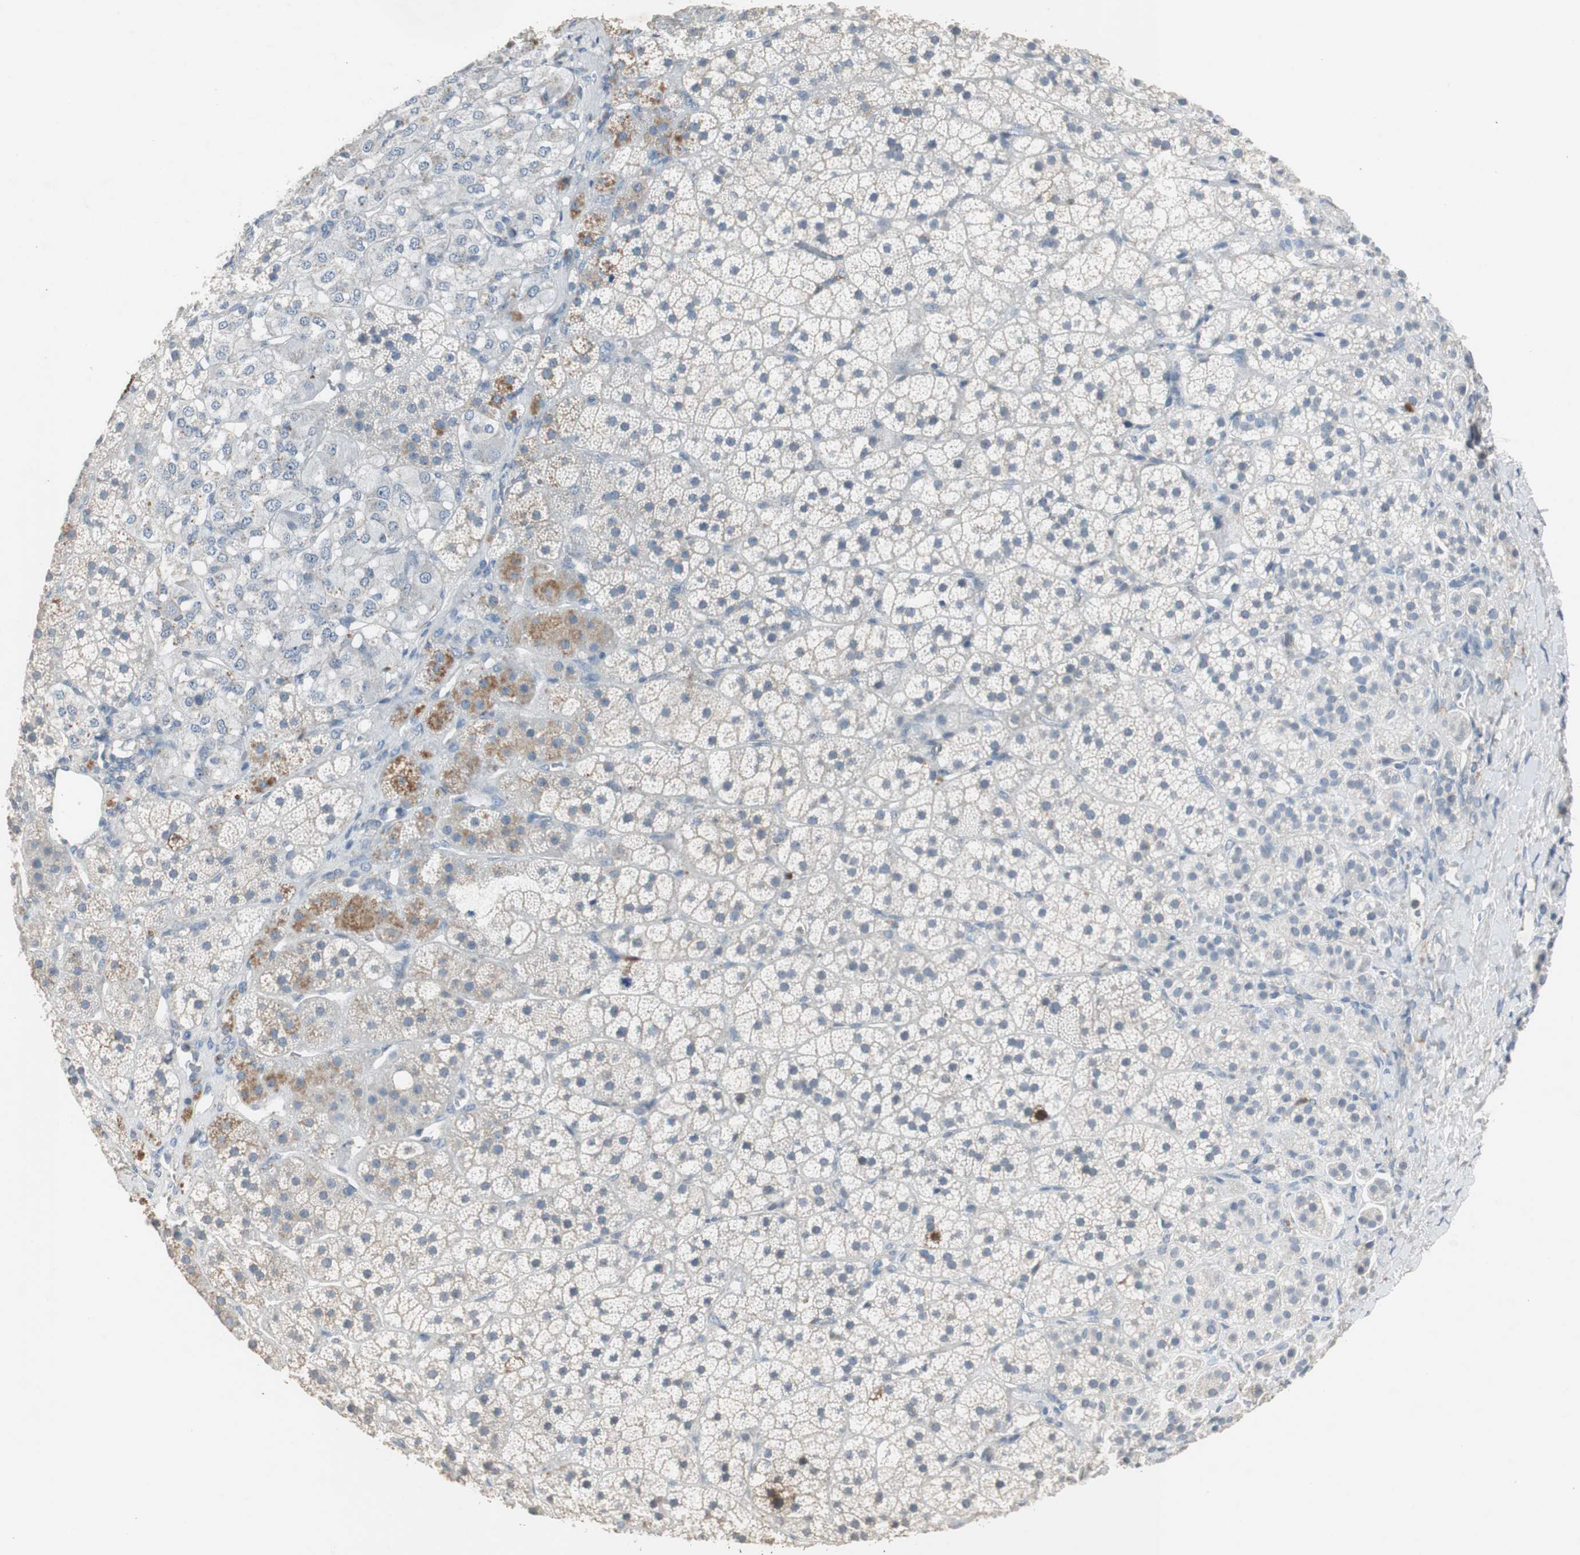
{"staining": {"intensity": "moderate", "quantity": "<25%", "location": "cytoplasmic/membranous"}, "tissue": "adrenal gland", "cell_type": "Glandular cells", "image_type": "normal", "snomed": [{"axis": "morphology", "description": "Normal tissue, NOS"}, {"axis": "topography", "description": "Adrenal gland"}], "caption": "Glandular cells demonstrate moderate cytoplasmic/membranous positivity in approximately <25% of cells in normal adrenal gland. (DAB (3,3'-diaminobenzidine) IHC, brown staining for protein, blue staining for nuclei).", "gene": "TK1", "patient": {"sex": "female", "age": 44}}